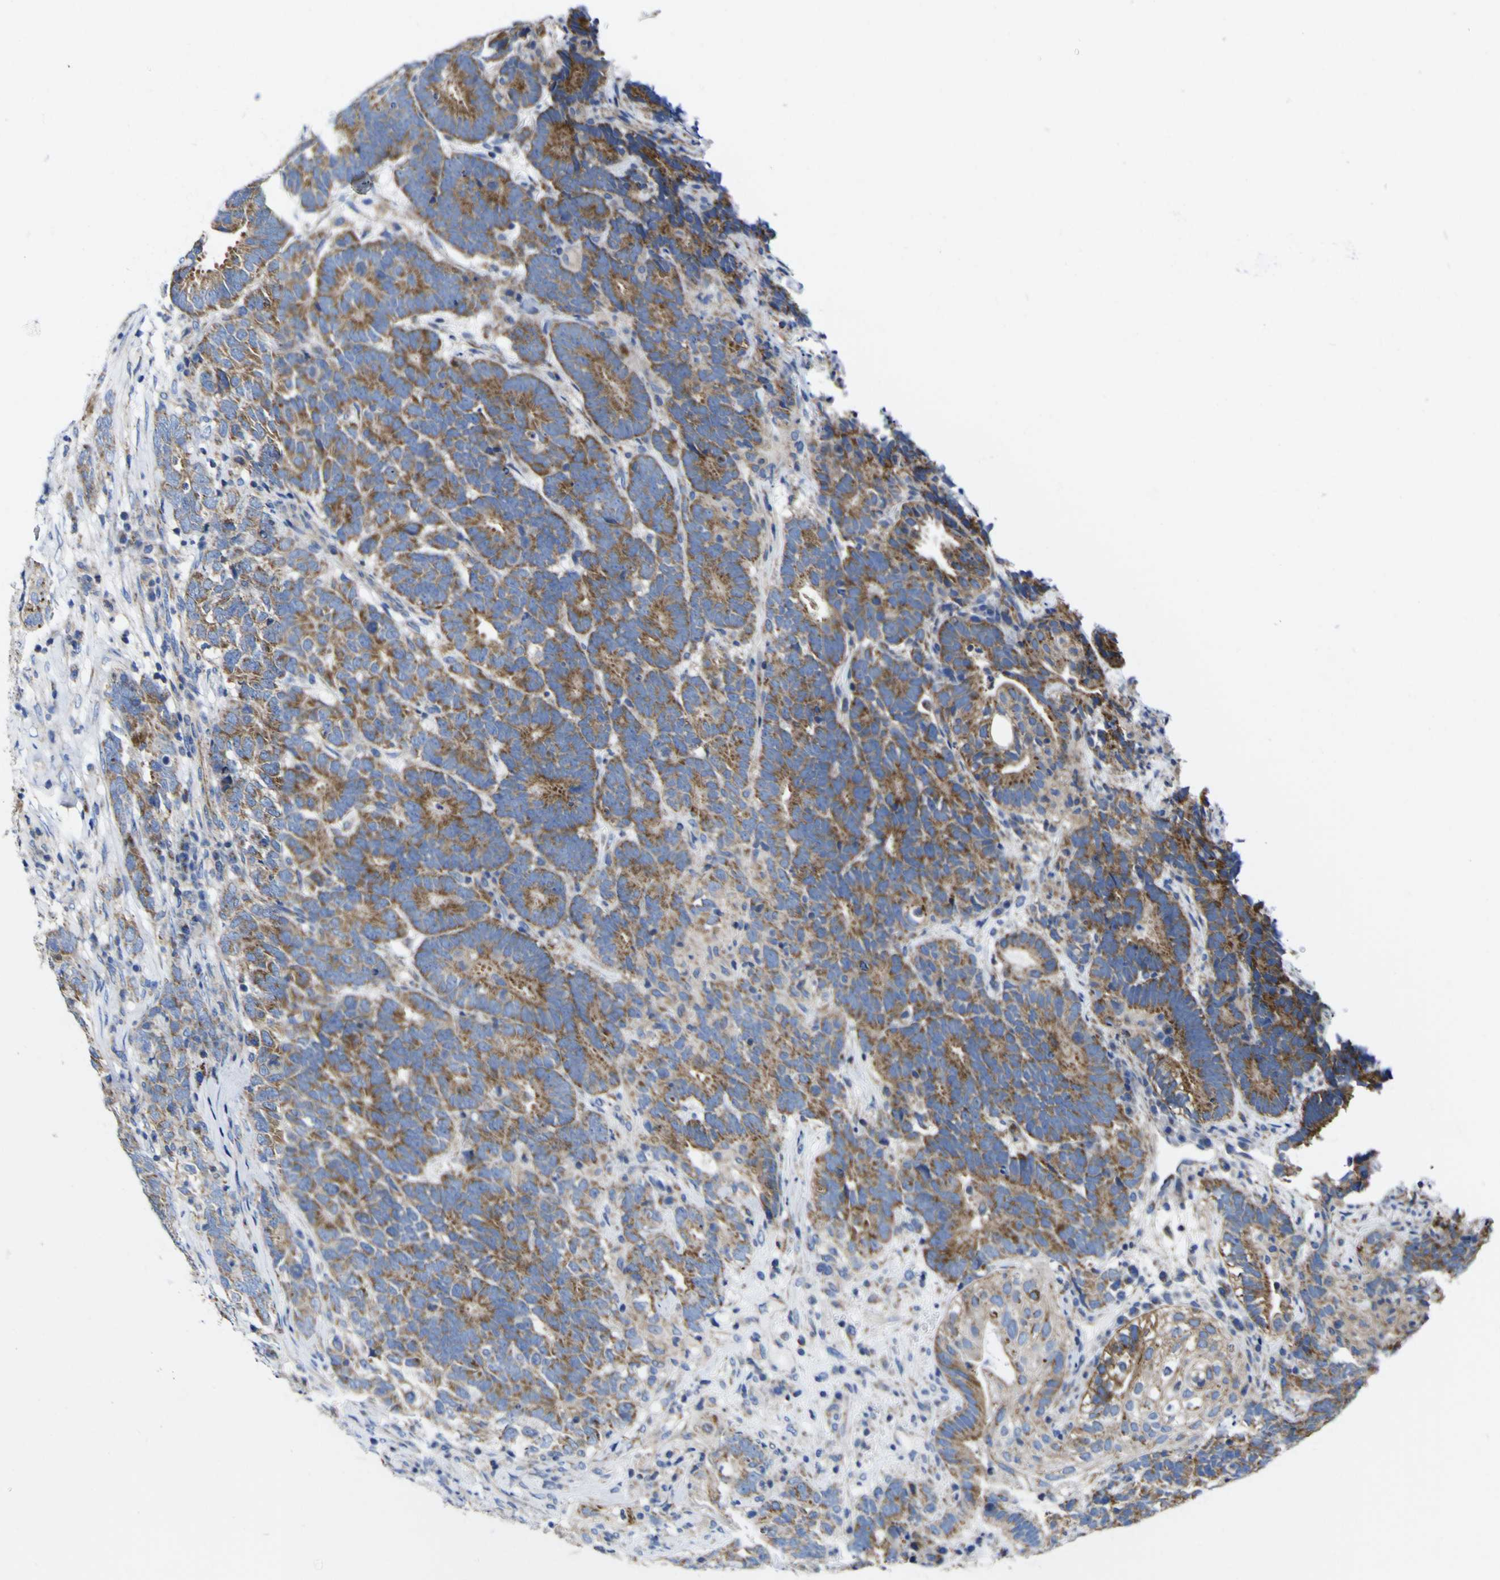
{"staining": {"intensity": "moderate", "quantity": ">75%", "location": "cytoplasmic/membranous"}, "tissue": "testis cancer", "cell_type": "Tumor cells", "image_type": "cancer", "snomed": [{"axis": "morphology", "description": "Carcinoma, Embryonal, NOS"}, {"axis": "topography", "description": "Testis"}], "caption": "A histopathology image showing moderate cytoplasmic/membranous positivity in approximately >75% of tumor cells in testis cancer (embryonal carcinoma), as visualized by brown immunohistochemical staining.", "gene": "CCDC90B", "patient": {"sex": "male", "age": 26}}